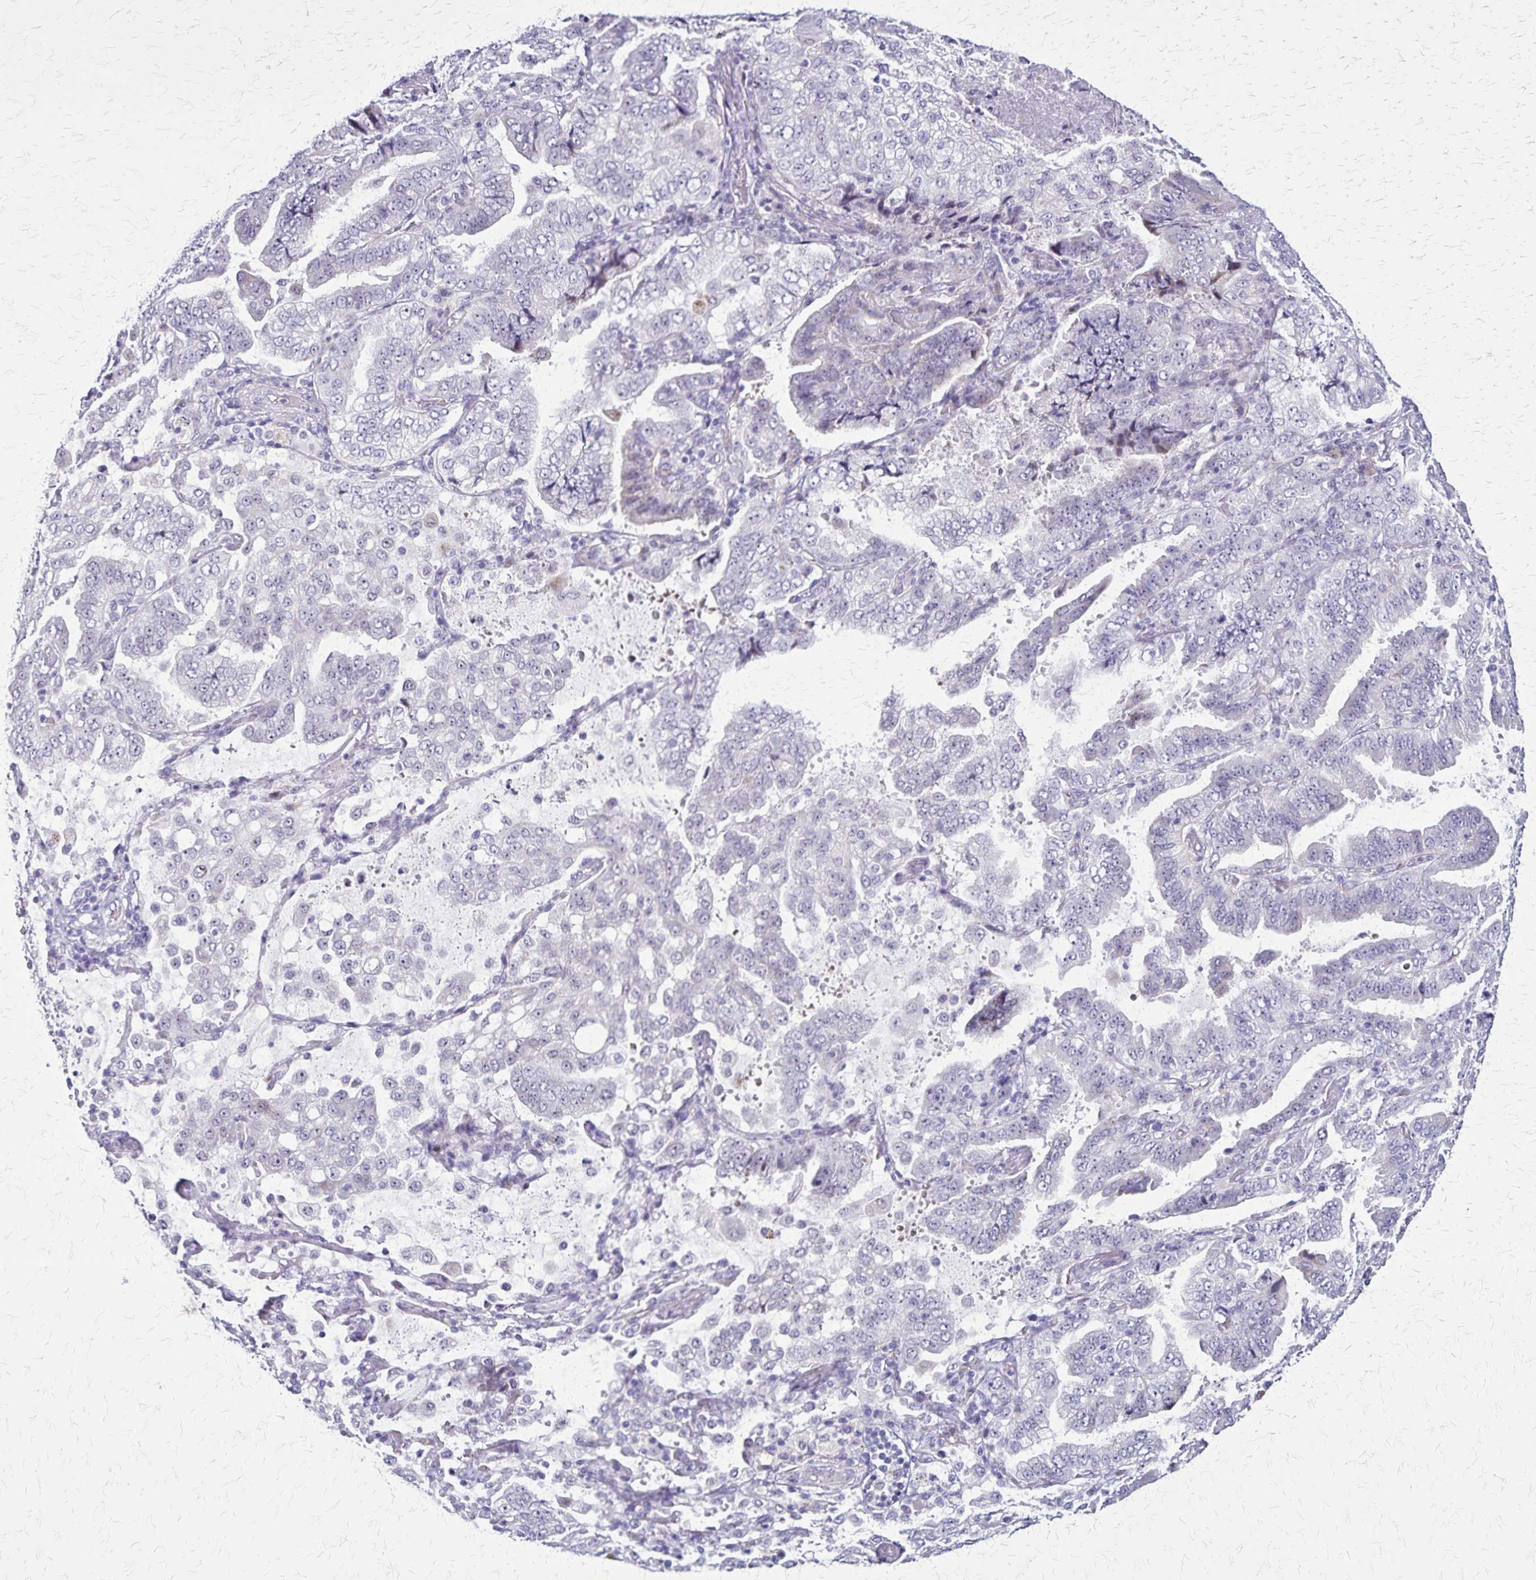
{"staining": {"intensity": "negative", "quantity": "none", "location": "none"}, "tissue": "lung cancer", "cell_type": "Tumor cells", "image_type": "cancer", "snomed": [{"axis": "morphology", "description": "Aneuploidy"}, {"axis": "morphology", "description": "Adenocarcinoma, NOS"}, {"axis": "morphology", "description": "Adenocarcinoma, metastatic, NOS"}, {"axis": "topography", "description": "Lymph node"}, {"axis": "topography", "description": "Lung"}], "caption": "Lung cancer (adenocarcinoma) stained for a protein using immunohistochemistry displays no expression tumor cells.", "gene": "OR51B5", "patient": {"sex": "female", "age": 48}}